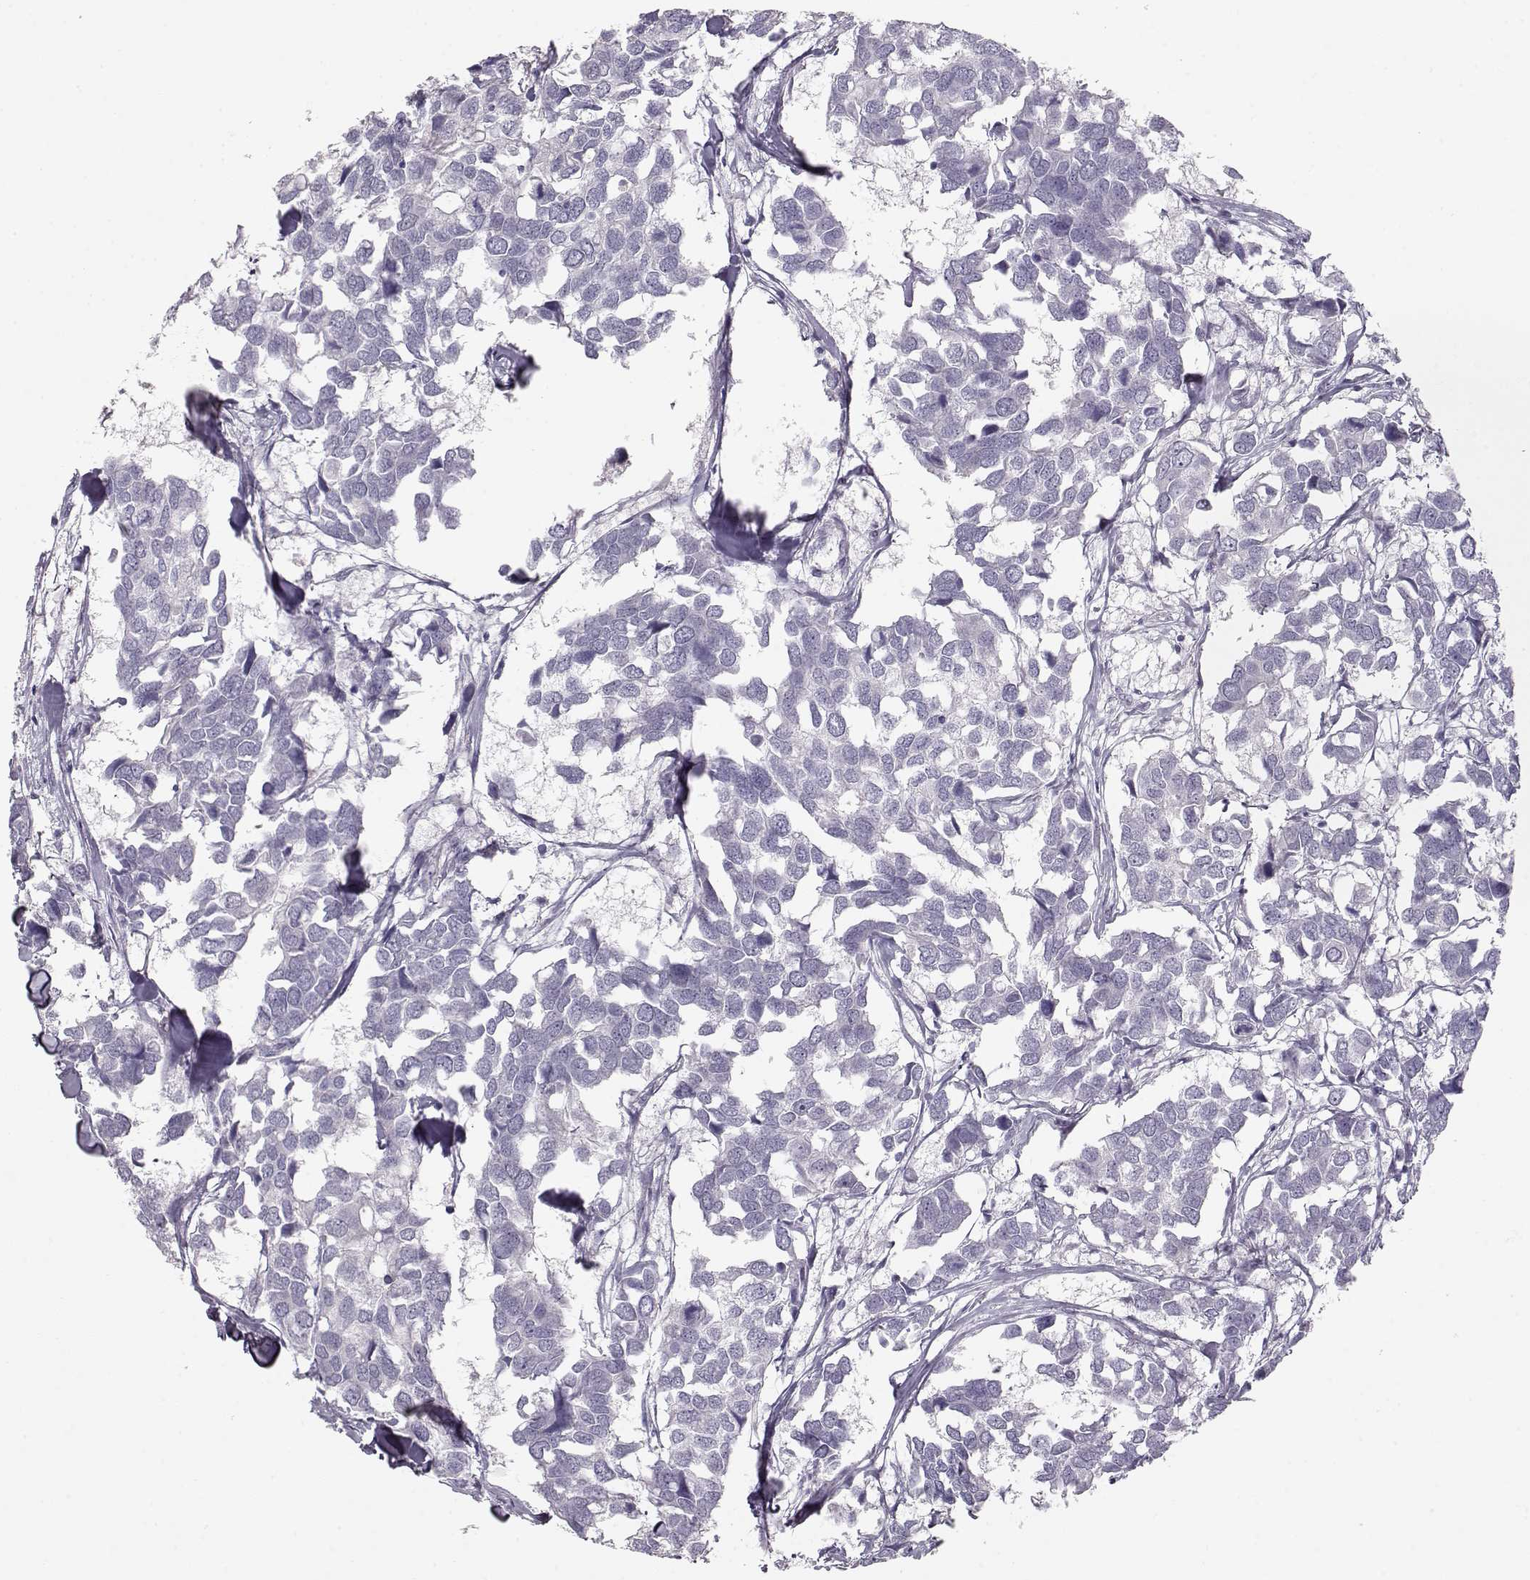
{"staining": {"intensity": "negative", "quantity": "none", "location": "none"}, "tissue": "breast cancer", "cell_type": "Tumor cells", "image_type": "cancer", "snomed": [{"axis": "morphology", "description": "Duct carcinoma"}, {"axis": "topography", "description": "Breast"}], "caption": "Immunohistochemistry (IHC) of human breast intraductal carcinoma exhibits no expression in tumor cells. (Stains: DAB immunohistochemistry with hematoxylin counter stain, Microscopy: brightfield microscopy at high magnification).", "gene": "FAM205A", "patient": {"sex": "female", "age": 83}}